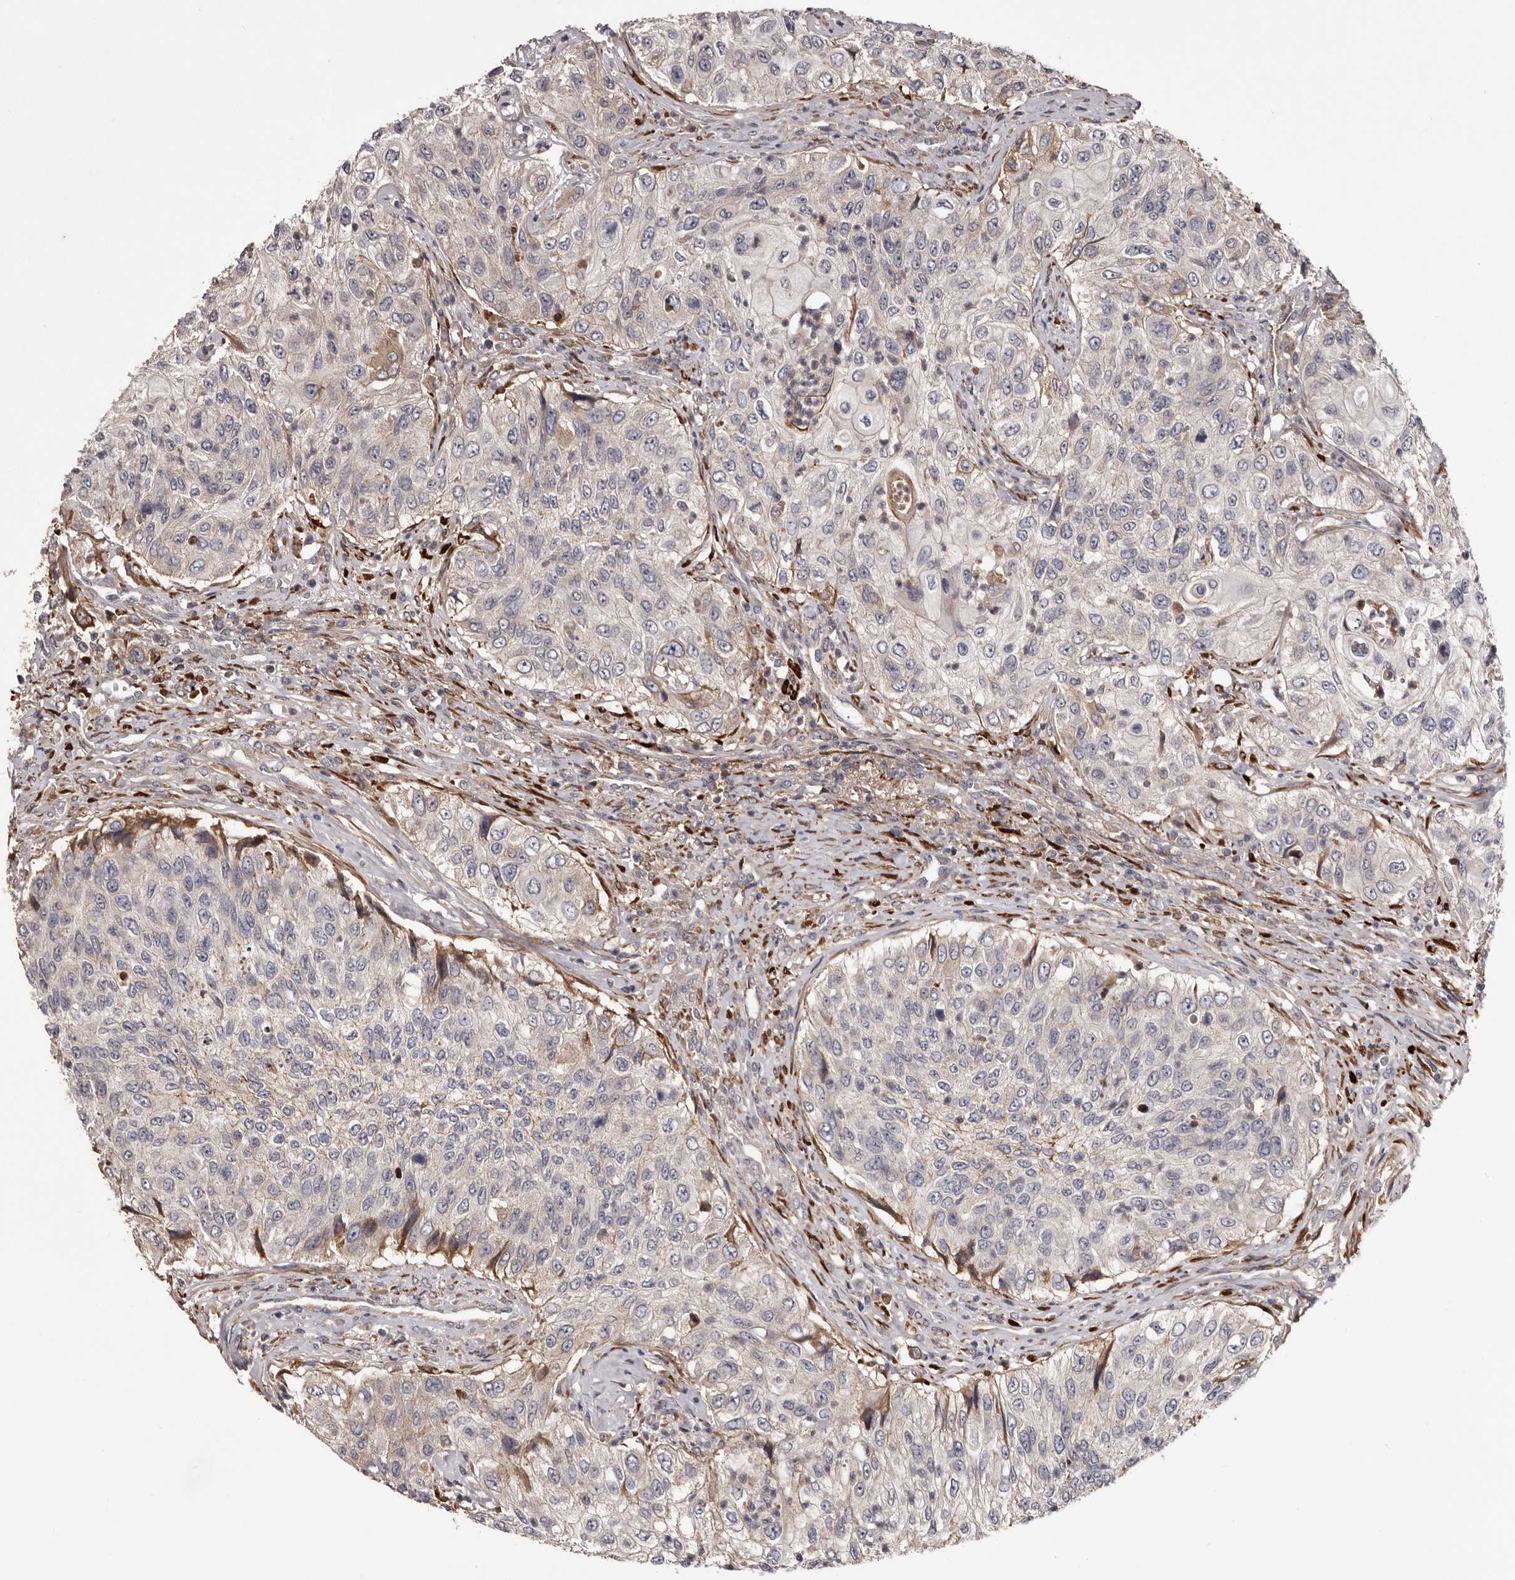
{"staining": {"intensity": "weak", "quantity": "<25%", "location": "cytoplasmic/membranous"}, "tissue": "urothelial cancer", "cell_type": "Tumor cells", "image_type": "cancer", "snomed": [{"axis": "morphology", "description": "Urothelial carcinoma, High grade"}, {"axis": "topography", "description": "Urinary bladder"}], "caption": "The IHC photomicrograph has no significant positivity in tumor cells of urothelial cancer tissue.", "gene": "CYP1B1", "patient": {"sex": "female", "age": 60}}